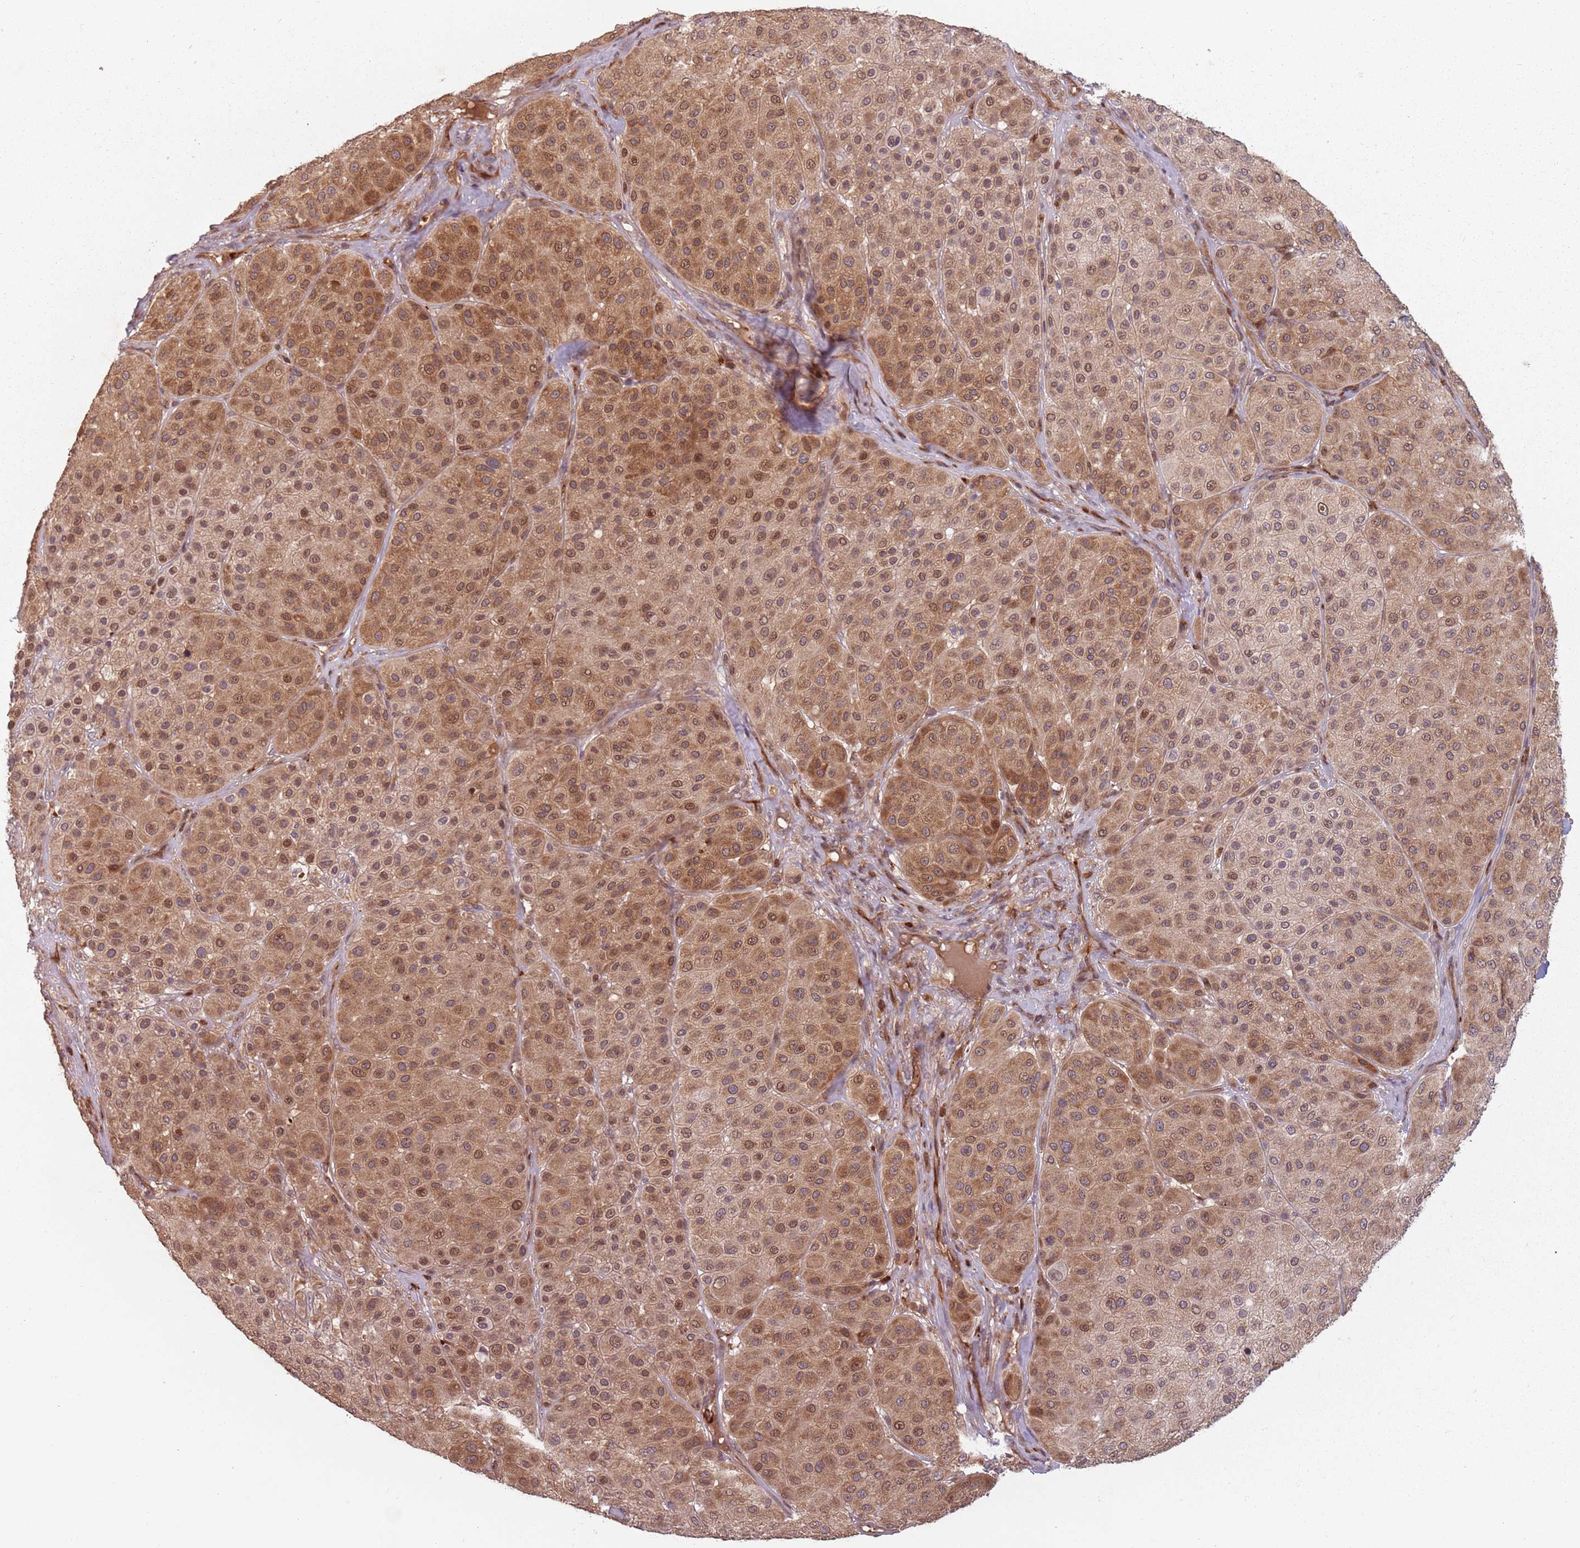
{"staining": {"intensity": "moderate", "quantity": ">75%", "location": "cytoplasmic/membranous,nuclear"}, "tissue": "melanoma", "cell_type": "Tumor cells", "image_type": "cancer", "snomed": [{"axis": "morphology", "description": "Malignant melanoma, Metastatic site"}, {"axis": "topography", "description": "Smooth muscle"}], "caption": "Malignant melanoma (metastatic site) tissue shows moderate cytoplasmic/membranous and nuclear expression in approximately >75% of tumor cells (Stains: DAB (3,3'-diaminobenzidine) in brown, nuclei in blue, Microscopy: brightfield microscopy at high magnification).", "gene": "GPR180", "patient": {"sex": "male", "age": 41}}